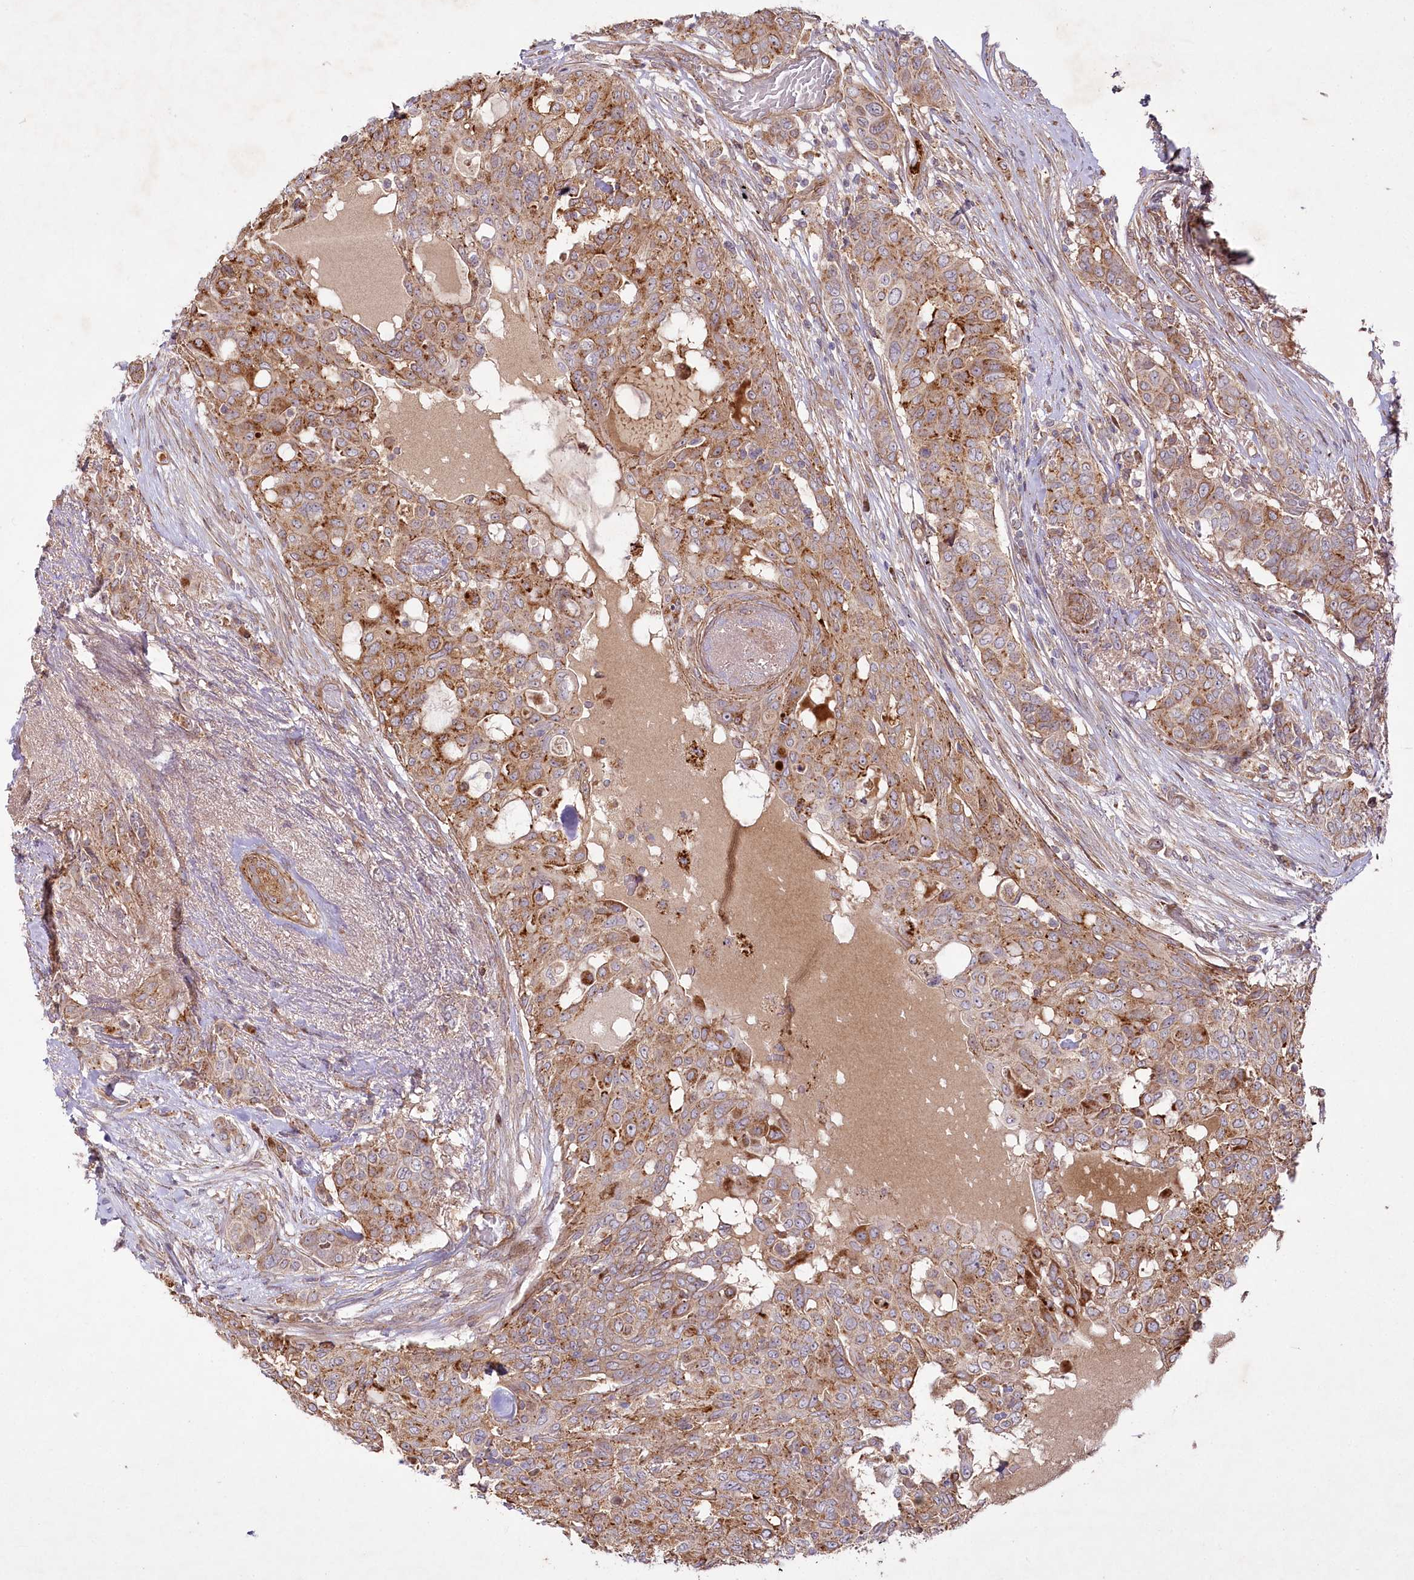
{"staining": {"intensity": "moderate", "quantity": ">75%", "location": "cytoplasmic/membranous"}, "tissue": "breast cancer", "cell_type": "Tumor cells", "image_type": "cancer", "snomed": [{"axis": "morphology", "description": "Lobular carcinoma"}, {"axis": "topography", "description": "Breast"}], "caption": "Breast lobular carcinoma stained with DAB immunohistochemistry exhibits medium levels of moderate cytoplasmic/membranous staining in approximately >75% of tumor cells.", "gene": "PSTK", "patient": {"sex": "female", "age": 51}}